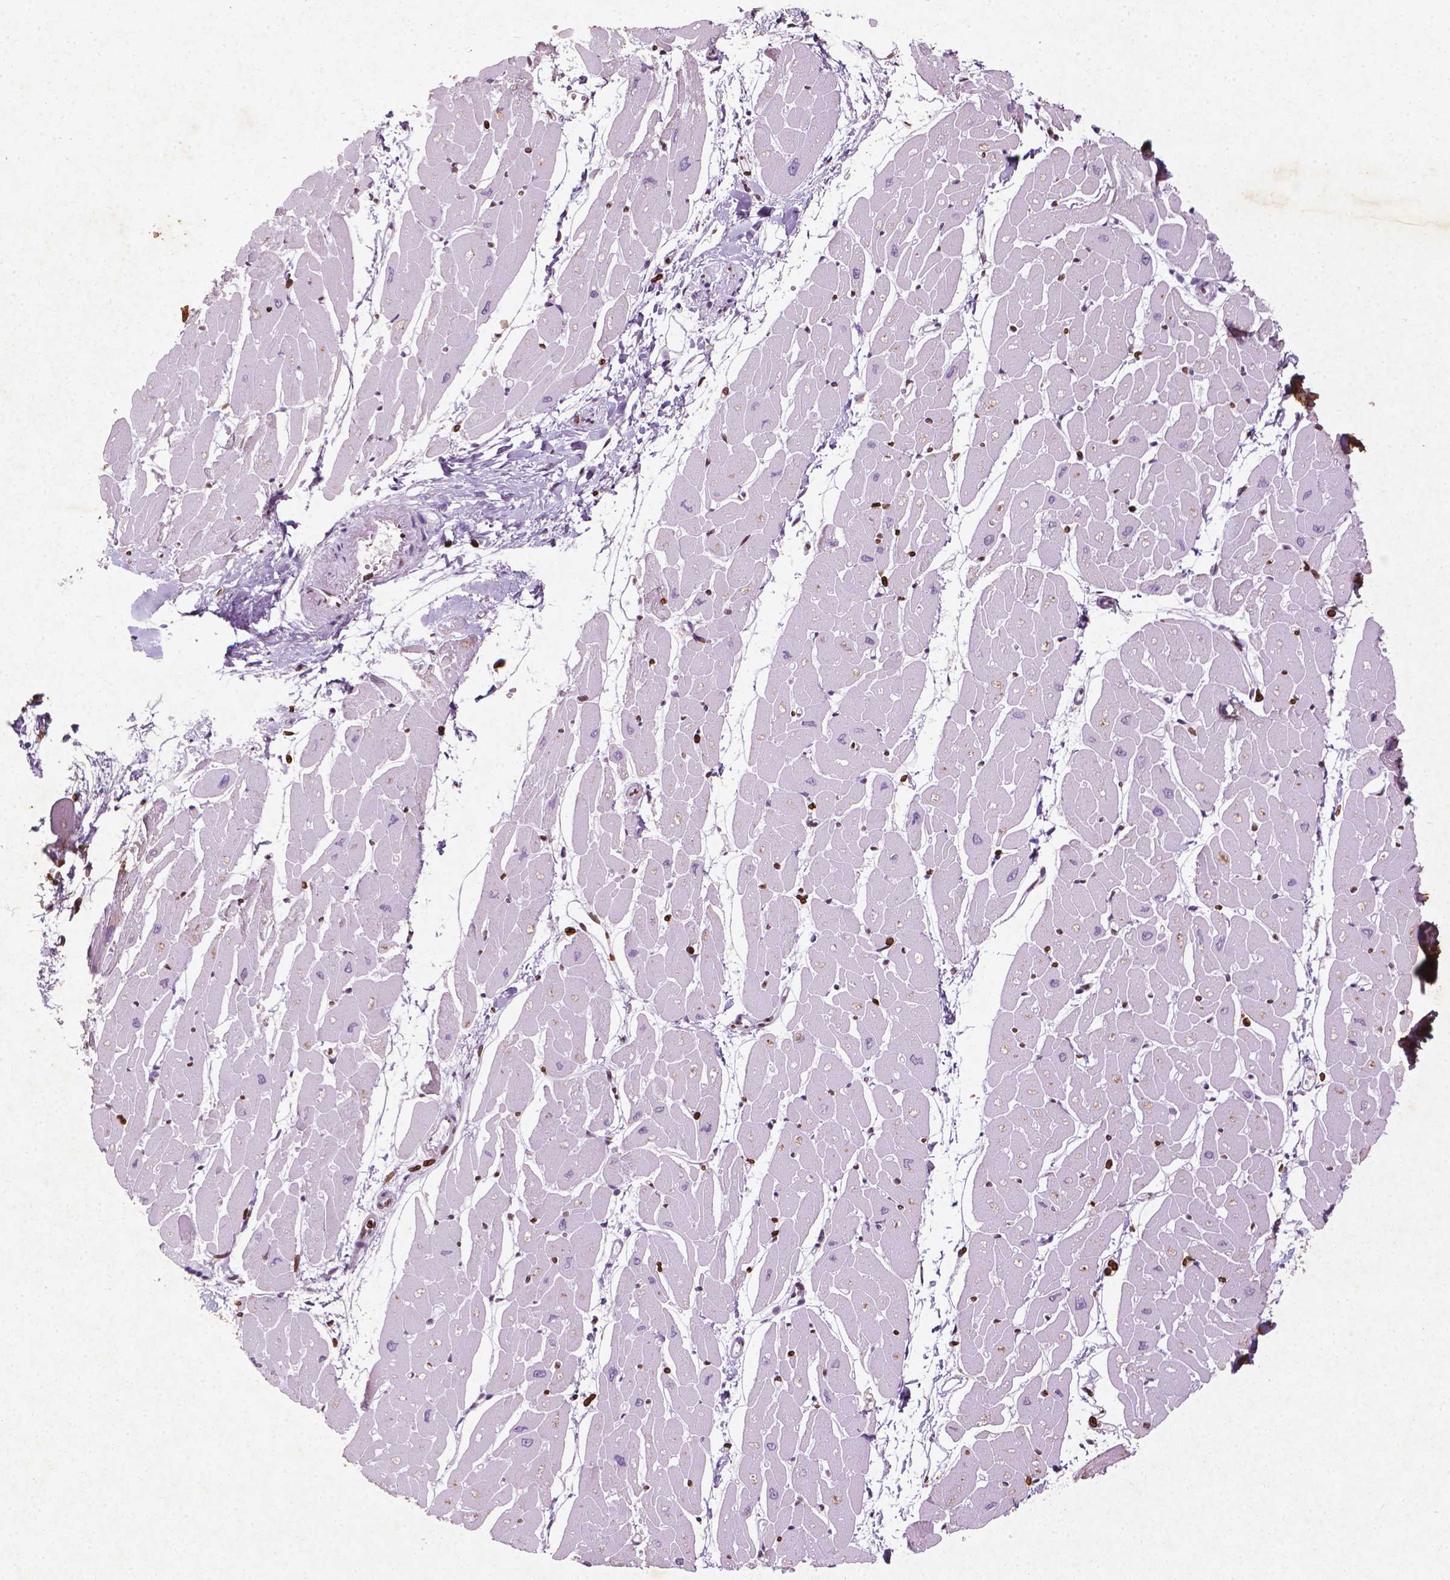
{"staining": {"intensity": "strong", "quantity": "<25%", "location": "nuclear"}, "tissue": "heart muscle", "cell_type": "Cardiomyocytes", "image_type": "normal", "snomed": [{"axis": "morphology", "description": "Normal tissue, NOS"}, {"axis": "topography", "description": "Heart"}], "caption": "Strong nuclear expression is present in about <25% of cardiomyocytes in benign heart muscle.", "gene": "LMNB1", "patient": {"sex": "male", "age": 57}}